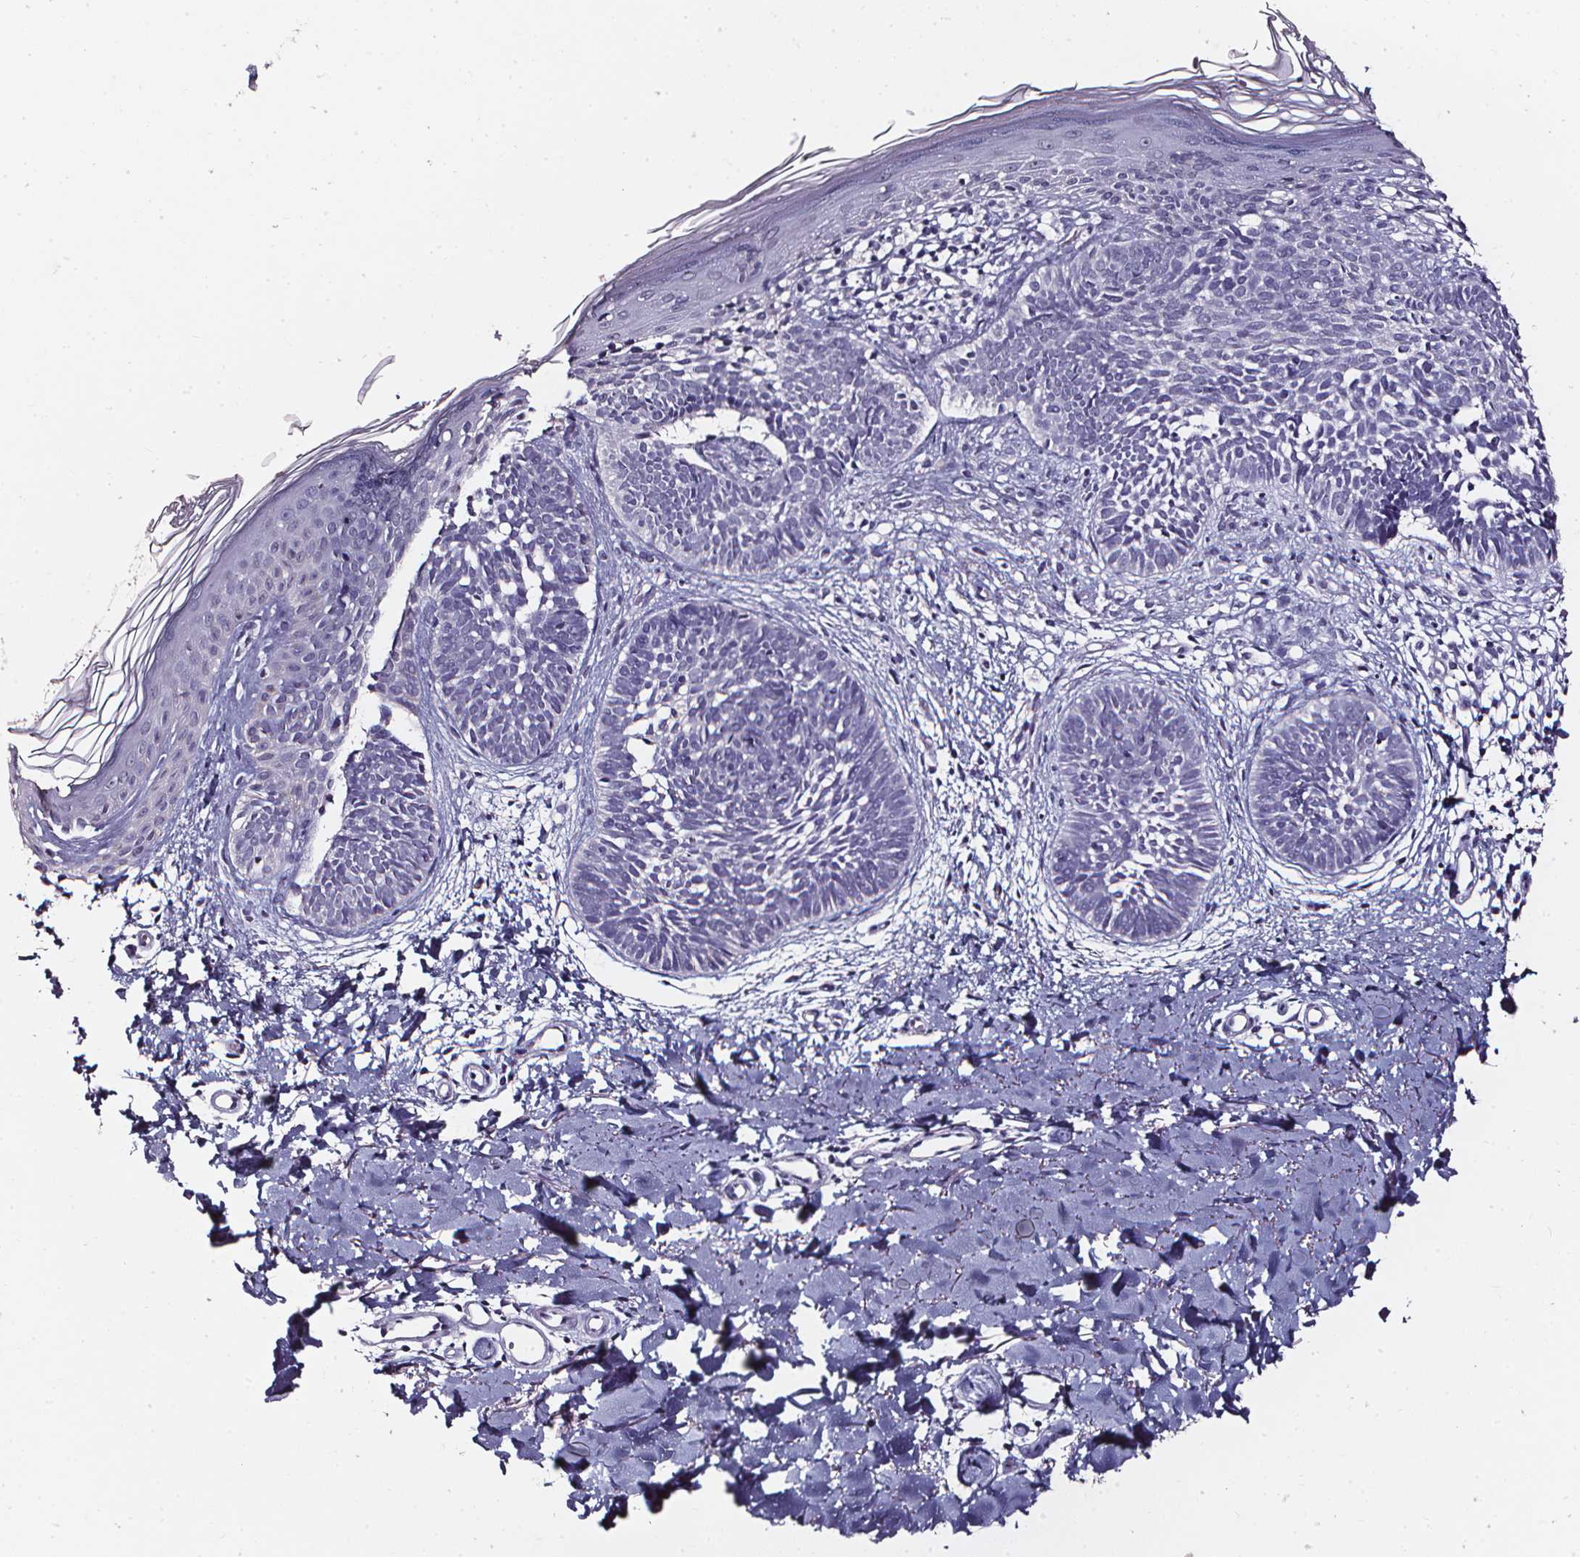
{"staining": {"intensity": "negative", "quantity": "none", "location": "none"}, "tissue": "skin cancer", "cell_type": "Tumor cells", "image_type": "cancer", "snomed": [{"axis": "morphology", "description": "Basal cell carcinoma"}, {"axis": "topography", "description": "Skin"}], "caption": "Immunohistochemistry image of neoplastic tissue: human skin cancer stained with DAB (3,3'-diaminobenzidine) displays no significant protein expression in tumor cells.", "gene": "DEFA5", "patient": {"sex": "female", "age": 51}}